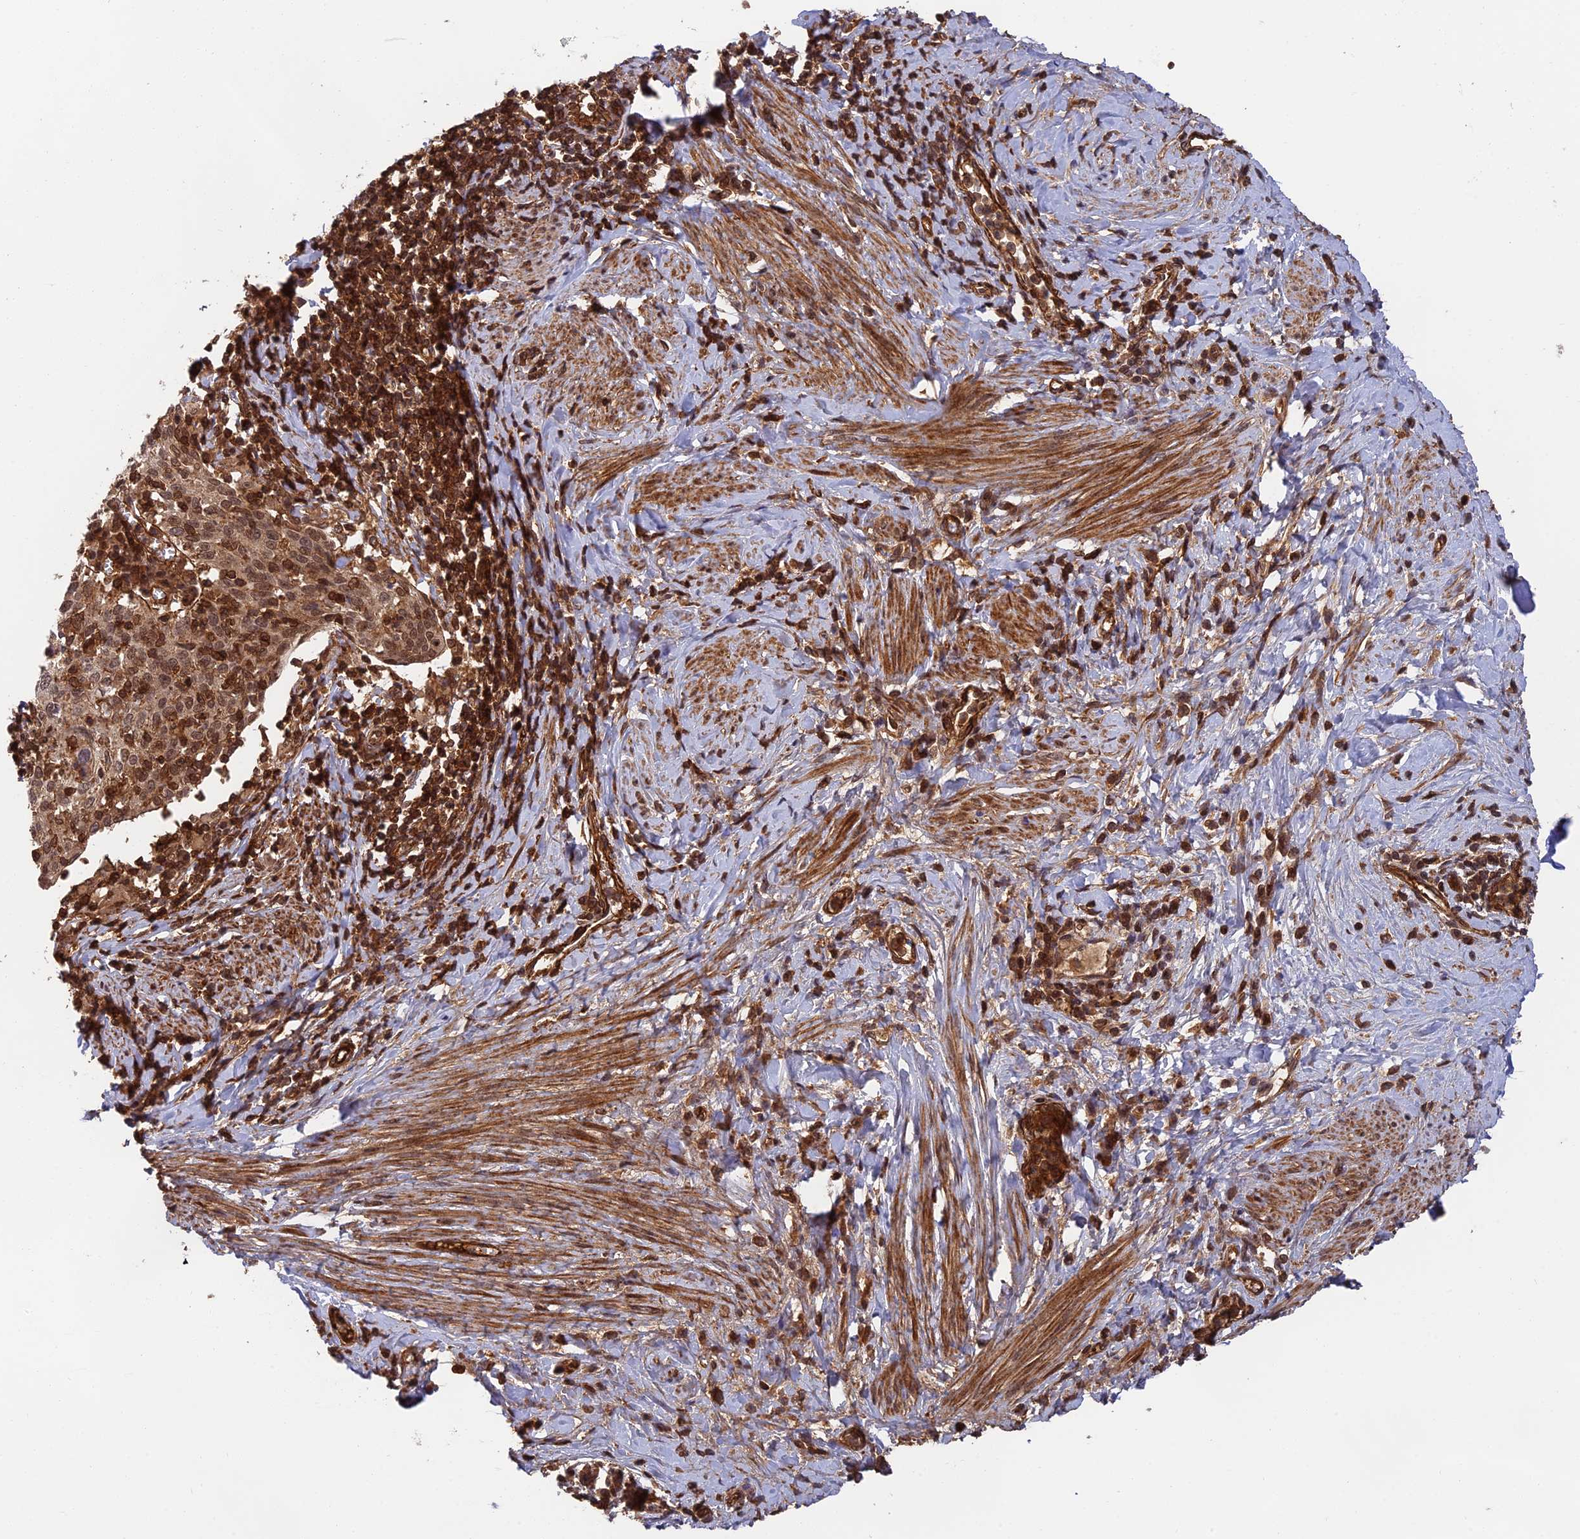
{"staining": {"intensity": "moderate", "quantity": "25%-75%", "location": "cytoplasmic/membranous,nuclear"}, "tissue": "cervical cancer", "cell_type": "Tumor cells", "image_type": "cancer", "snomed": [{"axis": "morphology", "description": "Squamous cell carcinoma, NOS"}, {"axis": "topography", "description": "Cervix"}], "caption": "Cervical cancer stained with DAB (3,3'-diaminobenzidine) immunohistochemistry (IHC) reveals medium levels of moderate cytoplasmic/membranous and nuclear expression in about 25%-75% of tumor cells. The staining was performed using DAB, with brown indicating positive protein expression. Nuclei are stained blue with hematoxylin.", "gene": "OSBPL1A", "patient": {"sex": "female", "age": 52}}